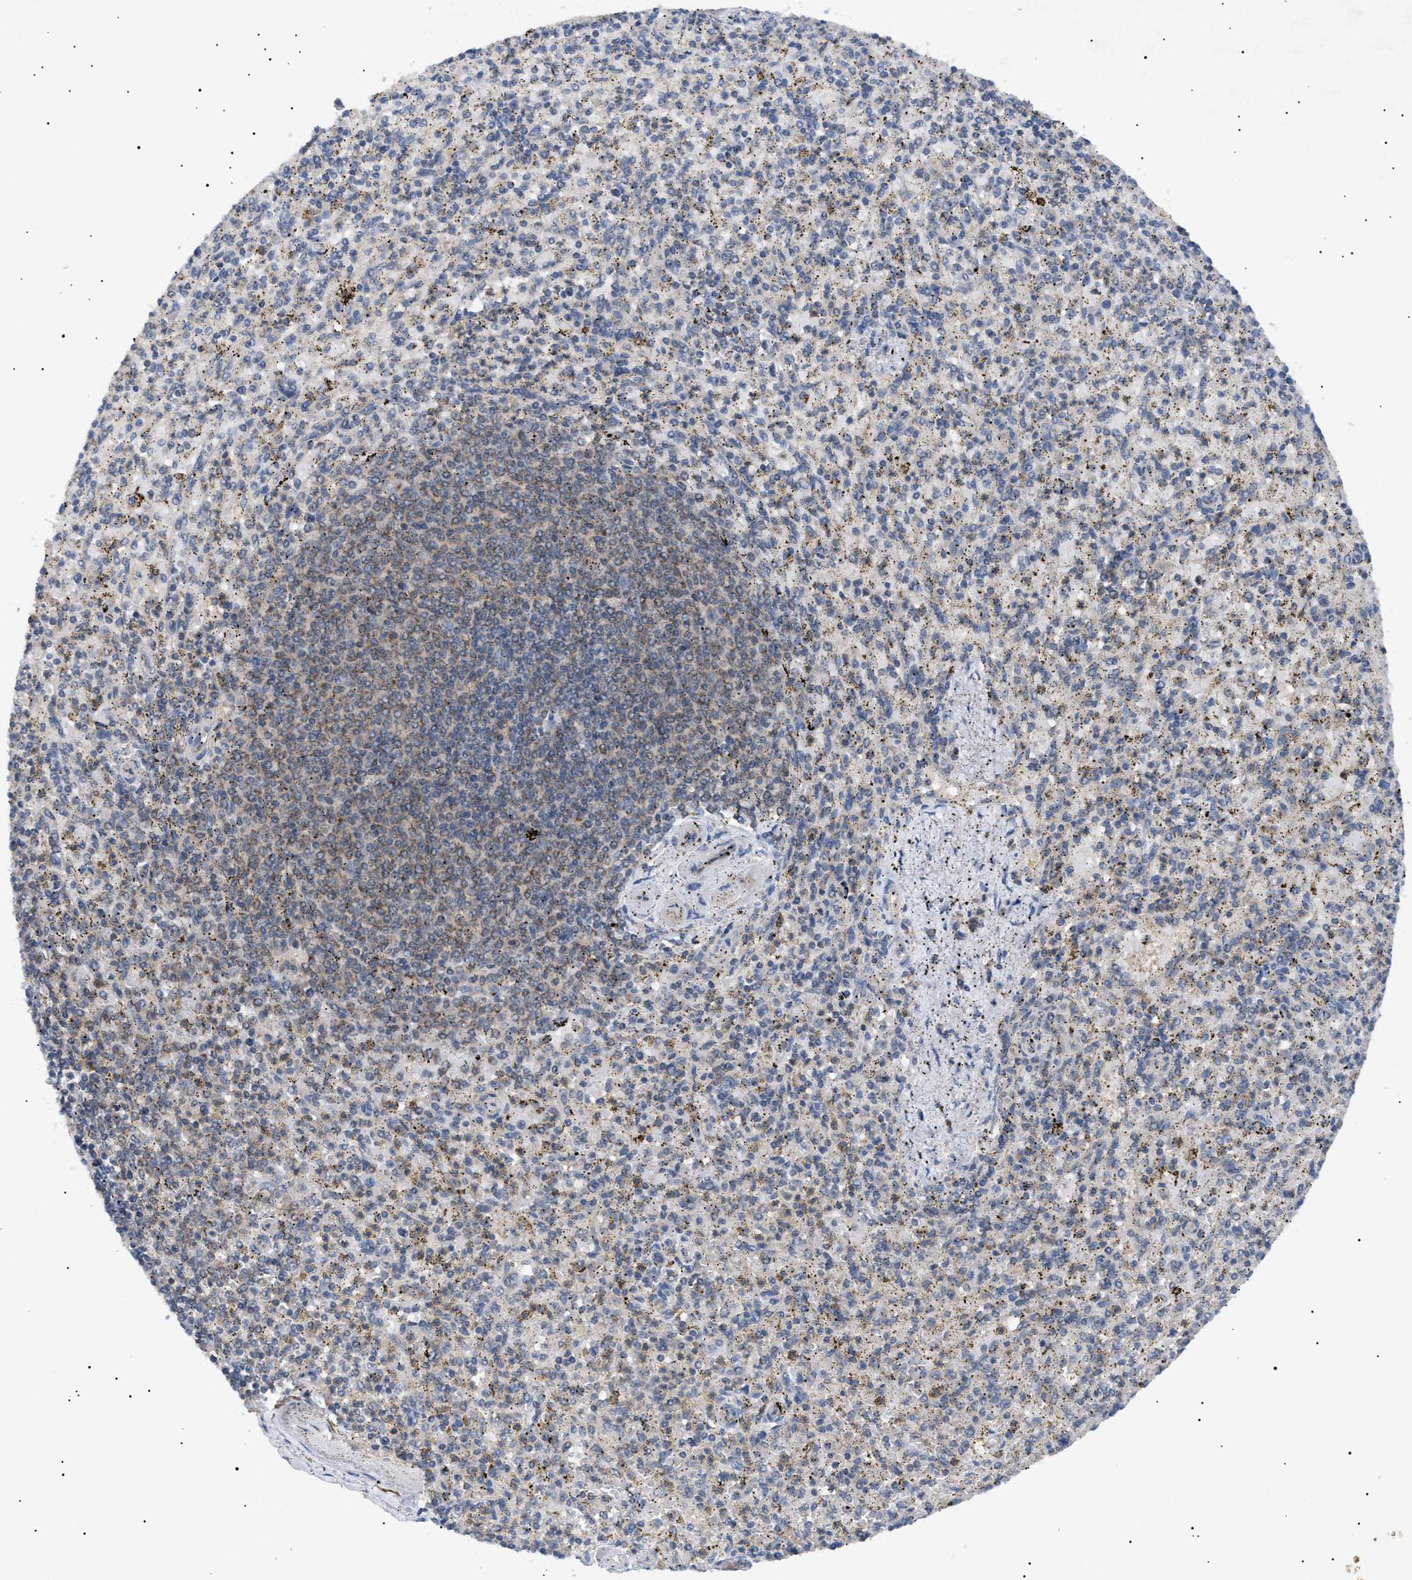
{"staining": {"intensity": "weak", "quantity": "25%-75%", "location": "cytoplasmic/membranous"}, "tissue": "spleen", "cell_type": "Cells in red pulp", "image_type": "normal", "snomed": [{"axis": "morphology", "description": "Normal tissue, NOS"}, {"axis": "topography", "description": "Spleen"}], "caption": "IHC (DAB (3,3'-diaminobenzidine)) staining of benign human spleen exhibits weak cytoplasmic/membranous protein expression in about 25%-75% of cells in red pulp.", "gene": "SIRT5", "patient": {"sex": "male", "age": 72}}